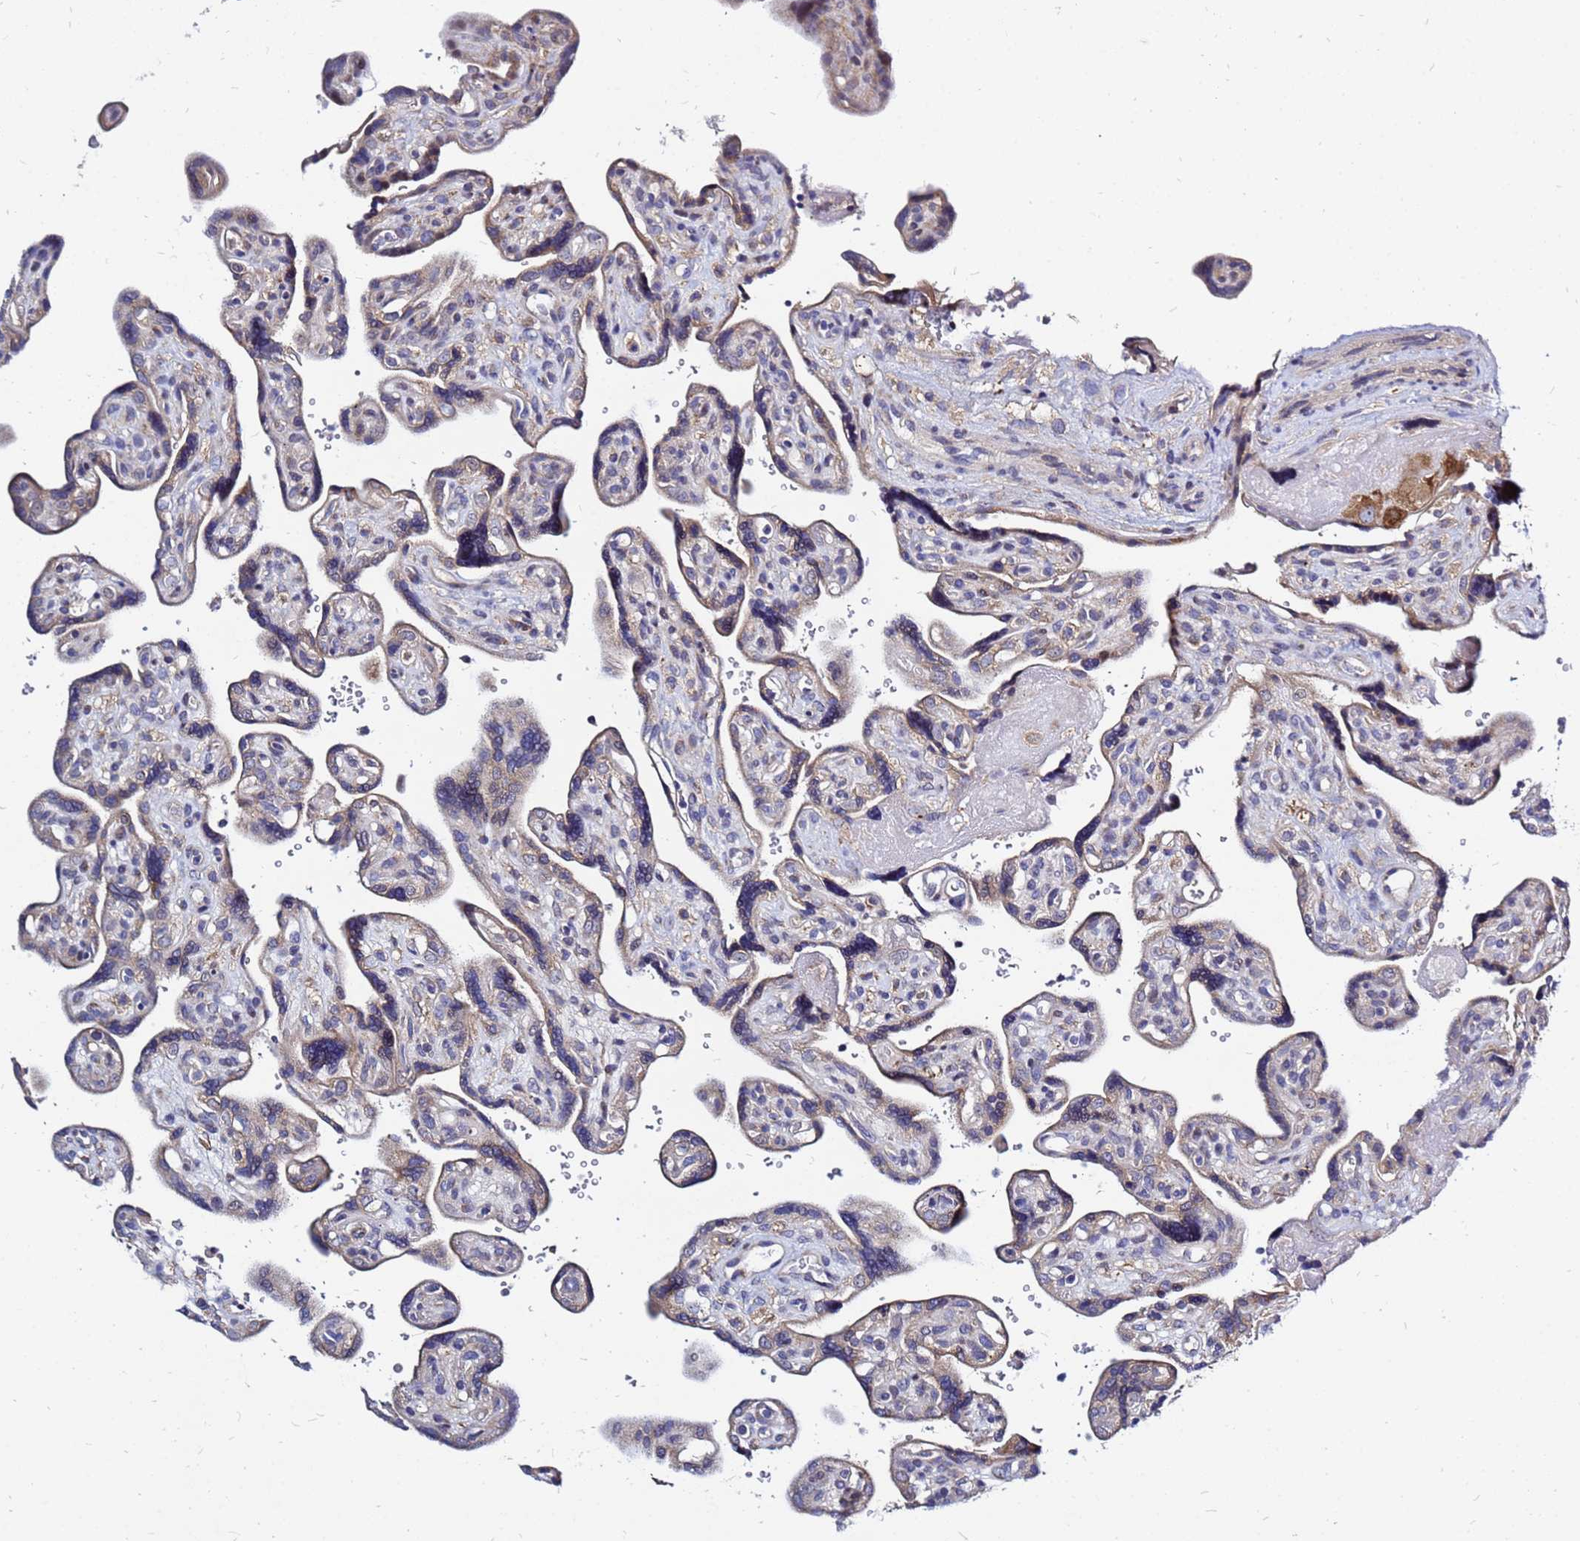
{"staining": {"intensity": "moderate", "quantity": "<25%", "location": "cytoplasmic/membranous"}, "tissue": "placenta", "cell_type": "Trophoblastic cells", "image_type": "normal", "snomed": [{"axis": "morphology", "description": "Normal tissue, NOS"}, {"axis": "topography", "description": "Placenta"}], "caption": "High-power microscopy captured an IHC micrograph of benign placenta, revealing moderate cytoplasmic/membranous staining in approximately <25% of trophoblastic cells.", "gene": "MOB2", "patient": {"sex": "female", "age": 39}}